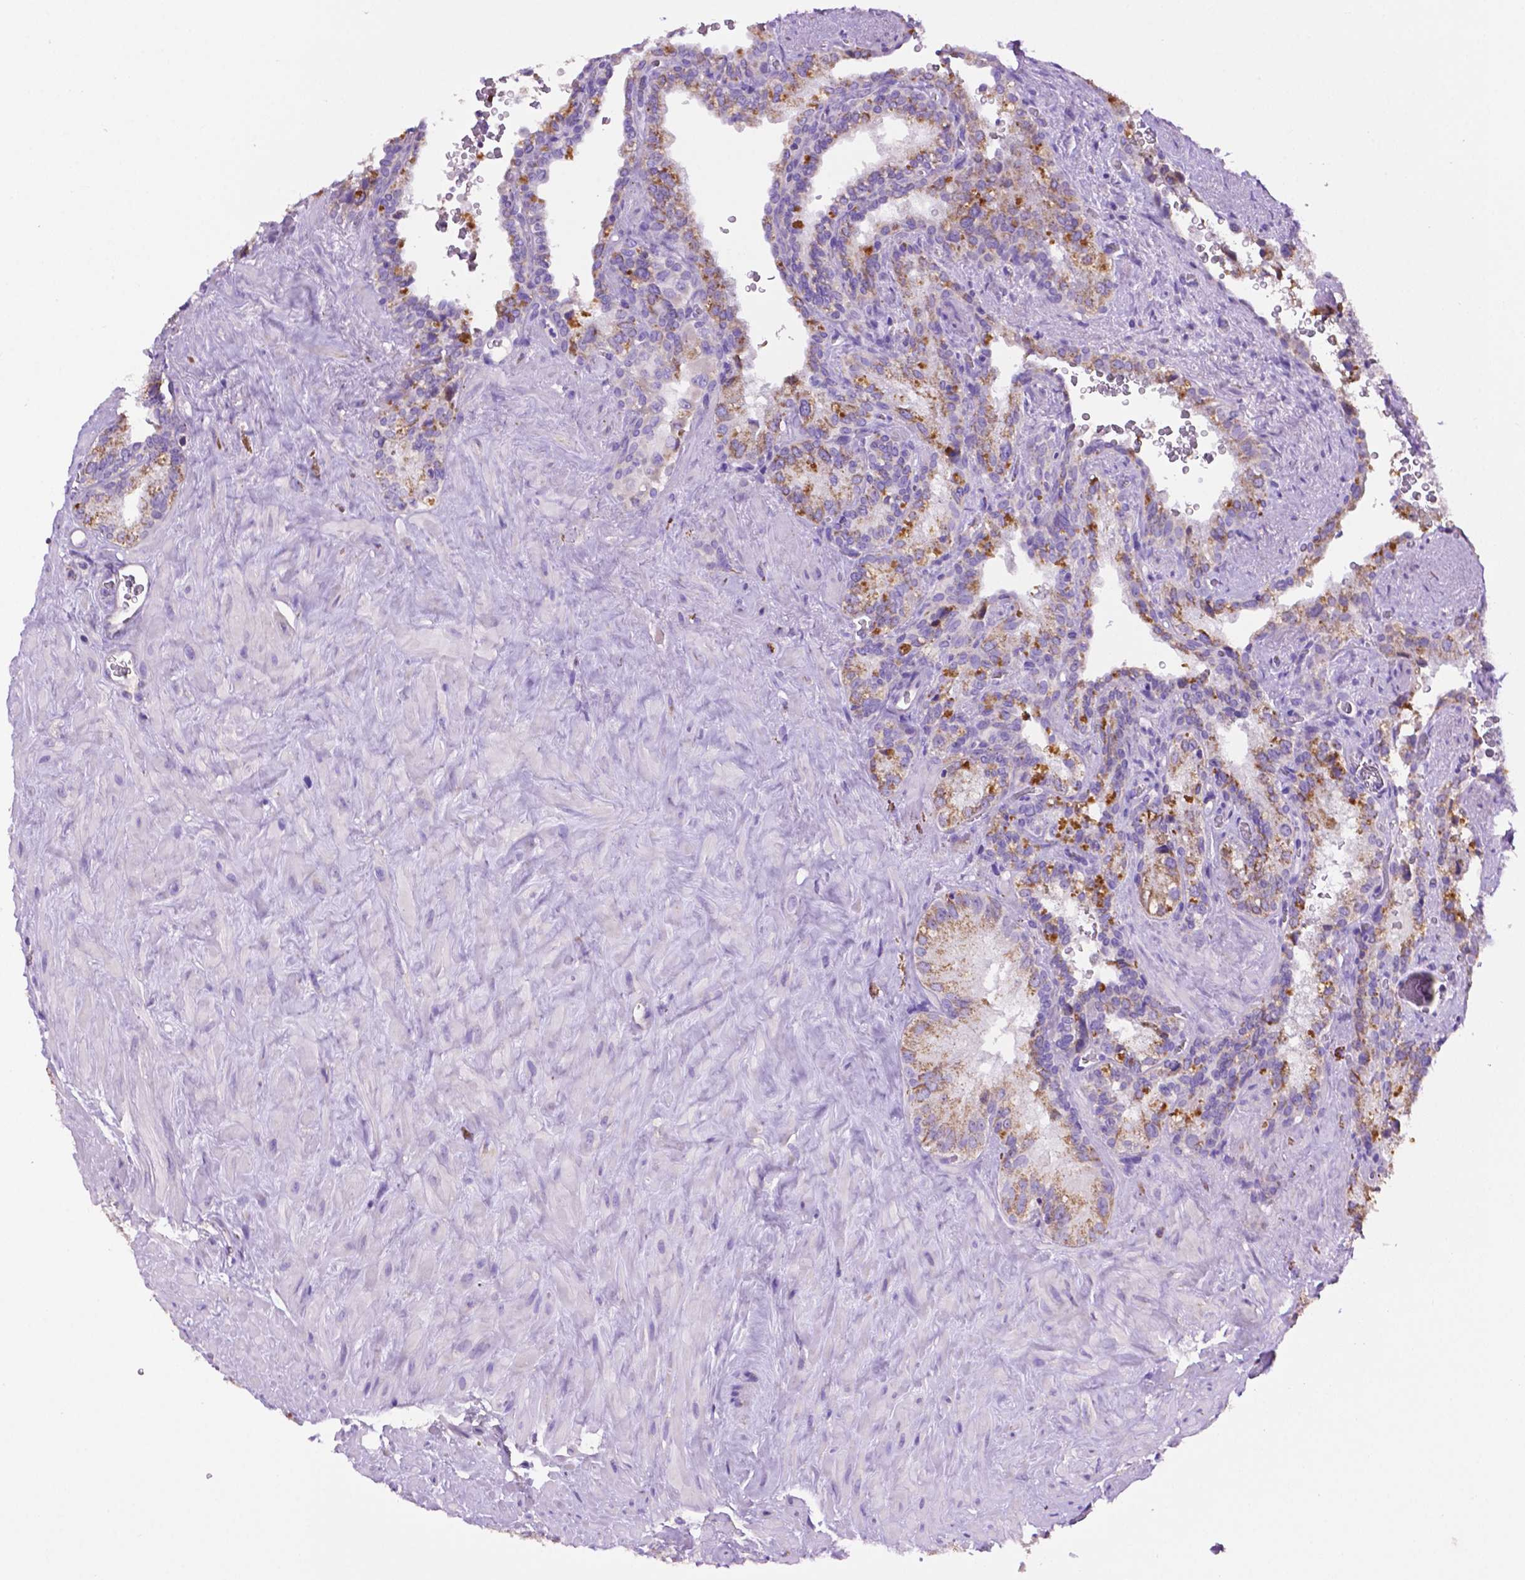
{"staining": {"intensity": "moderate", "quantity": "25%-75%", "location": "cytoplasmic/membranous"}, "tissue": "seminal vesicle", "cell_type": "Glandular cells", "image_type": "normal", "snomed": [{"axis": "morphology", "description": "Normal tissue, NOS"}, {"axis": "topography", "description": "Prostate"}, {"axis": "topography", "description": "Seminal veicle"}], "caption": "The histopathology image displays a brown stain indicating the presence of a protein in the cytoplasmic/membranous of glandular cells in seminal vesicle. (DAB IHC with brightfield microscopy, high magnification).", "gene": "PHYHIP", "patient": {"sex": "male", "age": 71}}